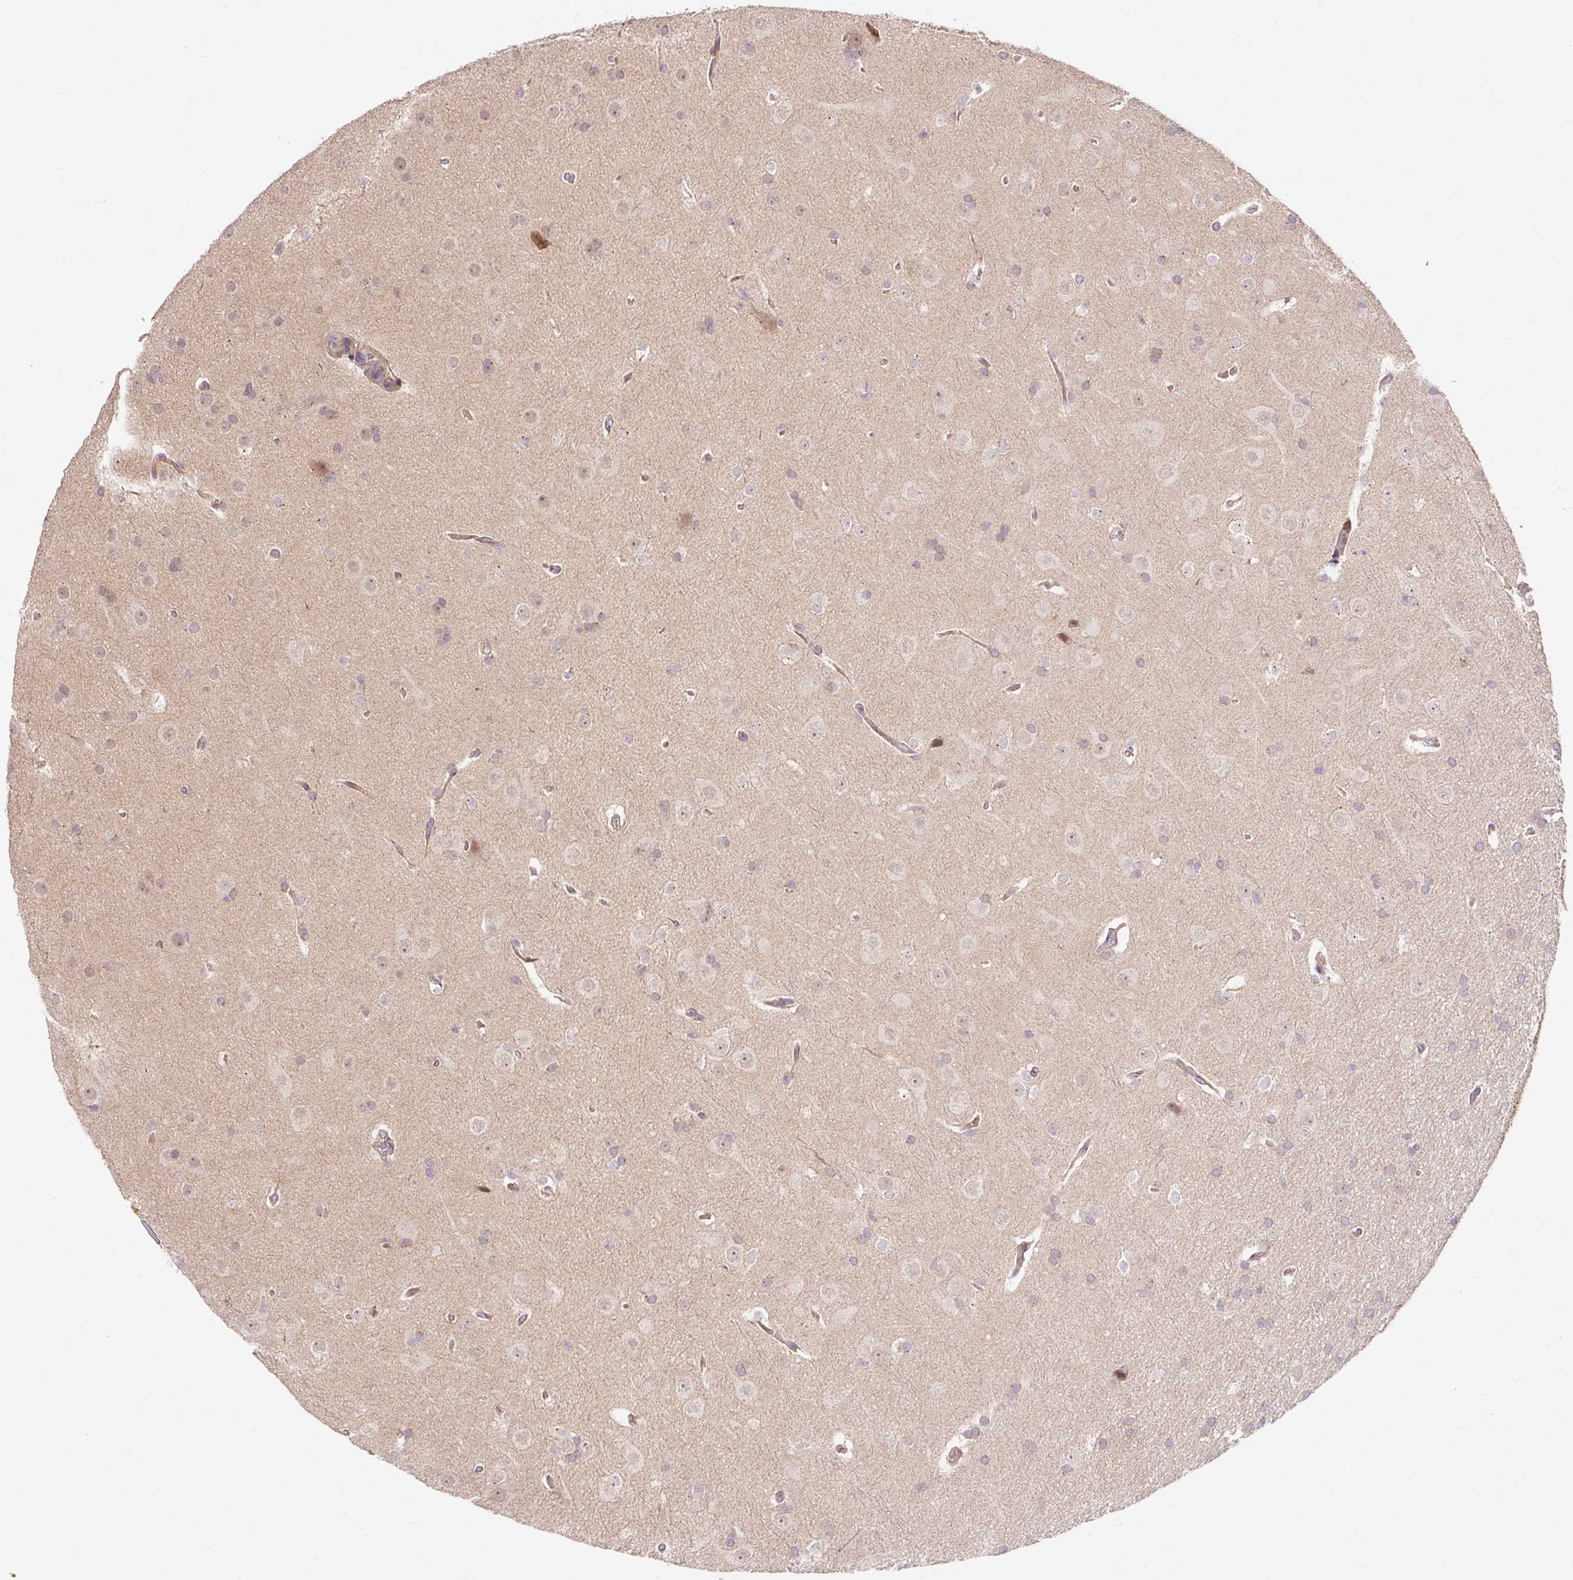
{"staining": {"intensity": "negative", "quantity": "none", "location": "none"}, "tissue": "glioma", "cell_type": "Tumor cells", "image_type": "cancer", "snomed": [{"axis": "morphology", "description": "Glioma, malignant, Low grade"}, {"axis": "topography", "description": "Brain"}], "caption": "DAB (3,3'-diaminobenzidine) immunohistochemical staining of malignant low-grade glioma displays no significant expression in tumor cells.", "gene": "TRIAP1", "patient": {"sex": "female", "age": 34}}